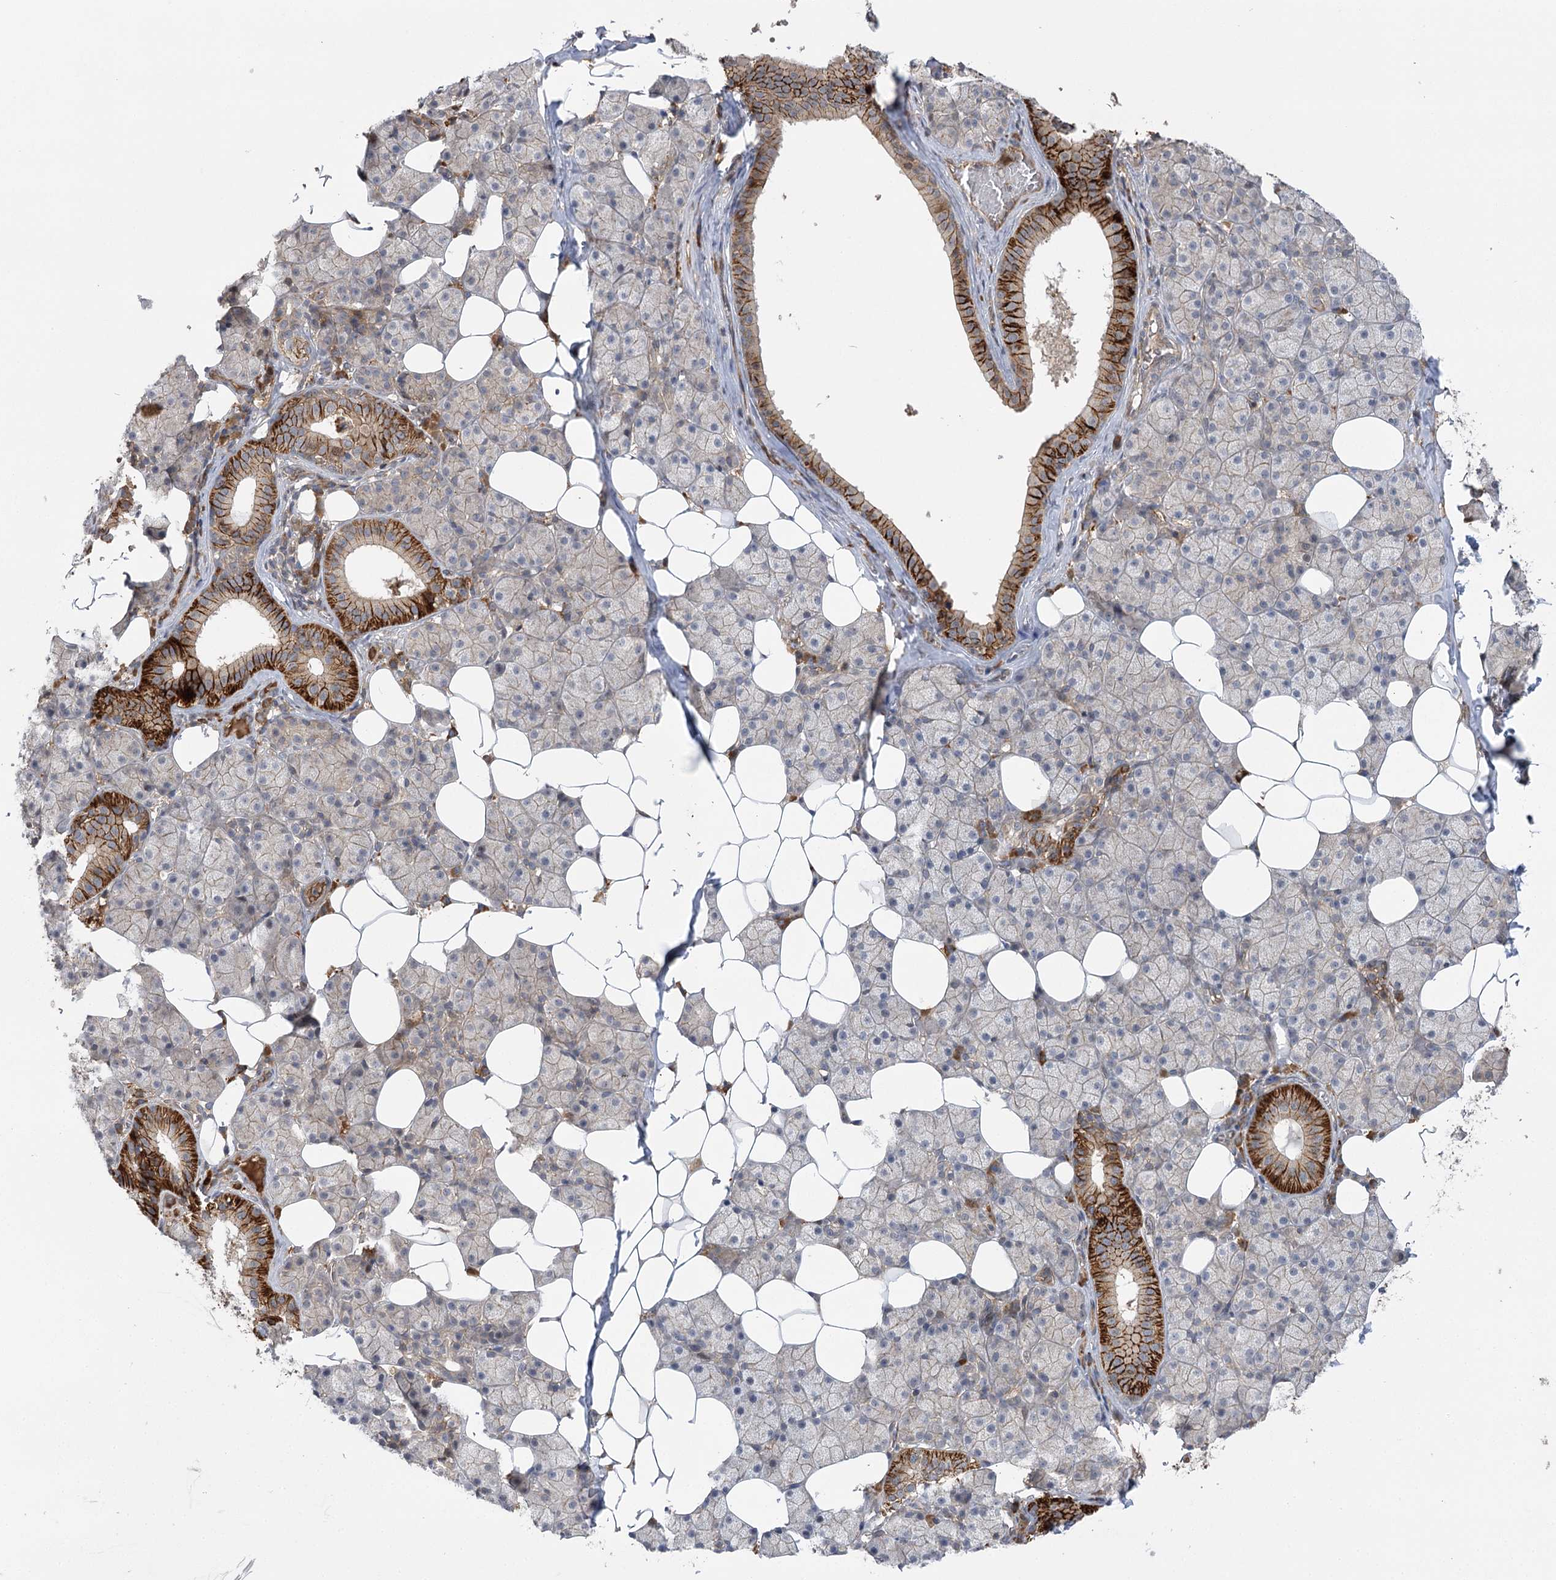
{"staining": {"intensity": "strong", "quantity": "<25%", "location": "cytoplasmic/membranous"}, "tissue": "salivary gland", "cell_type": "Glandular cells", "image_type": "normal", "snomed": [{"axis": "morphology", "description": "Normal tissue, NOS"}, {"axis": "topography", "description": "Salivary gland"}], "caption": "The histopathology image exhibits immunohistochemical staining of unremarkable salivary gland. There is strong cytoplasmic/membranous positivity is appreciated in about <25% of glandular cells.", "gene": "KCNN2", "patient": {"sex": "female", "age": 33}}